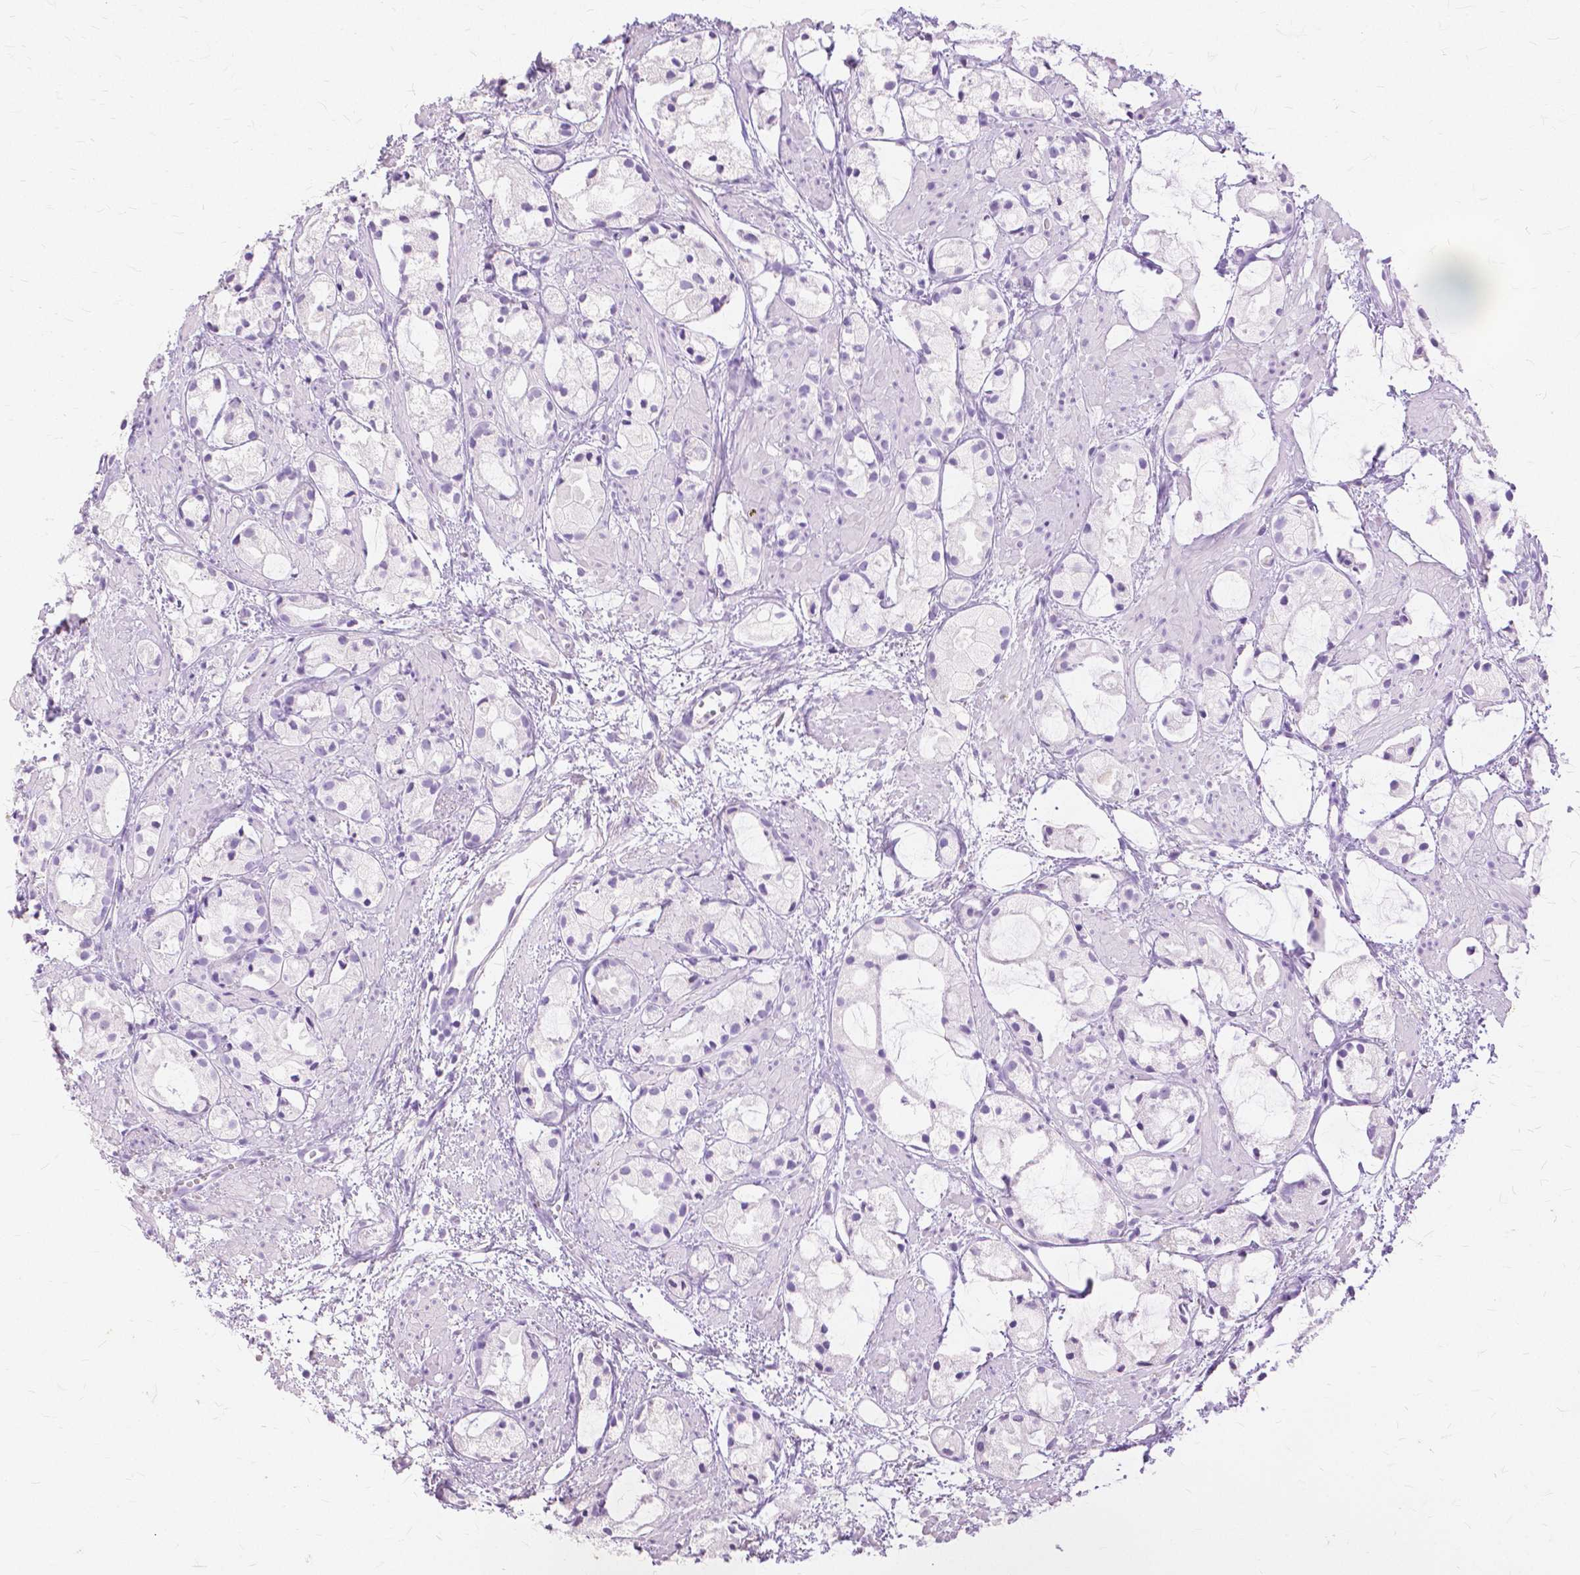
{"staining": {"intensity": "negative", "quantity": "none", "location": "none"}, "tissue": "prostate cancer", "cell_type": "Tumor cells", "image_type": "cancer", "snomed": [{"axis": "morphology", "description": "Adenocarcinoma, High grade"}, {"axis": "topography", "description": "Prostate"}], "caption": "Prostate high-grade adenocarcinoma stained for a protein using IHC shows no staining tumor cells.", "gene": "TGM1", "patient": {"sex": "male", "age": 85}}